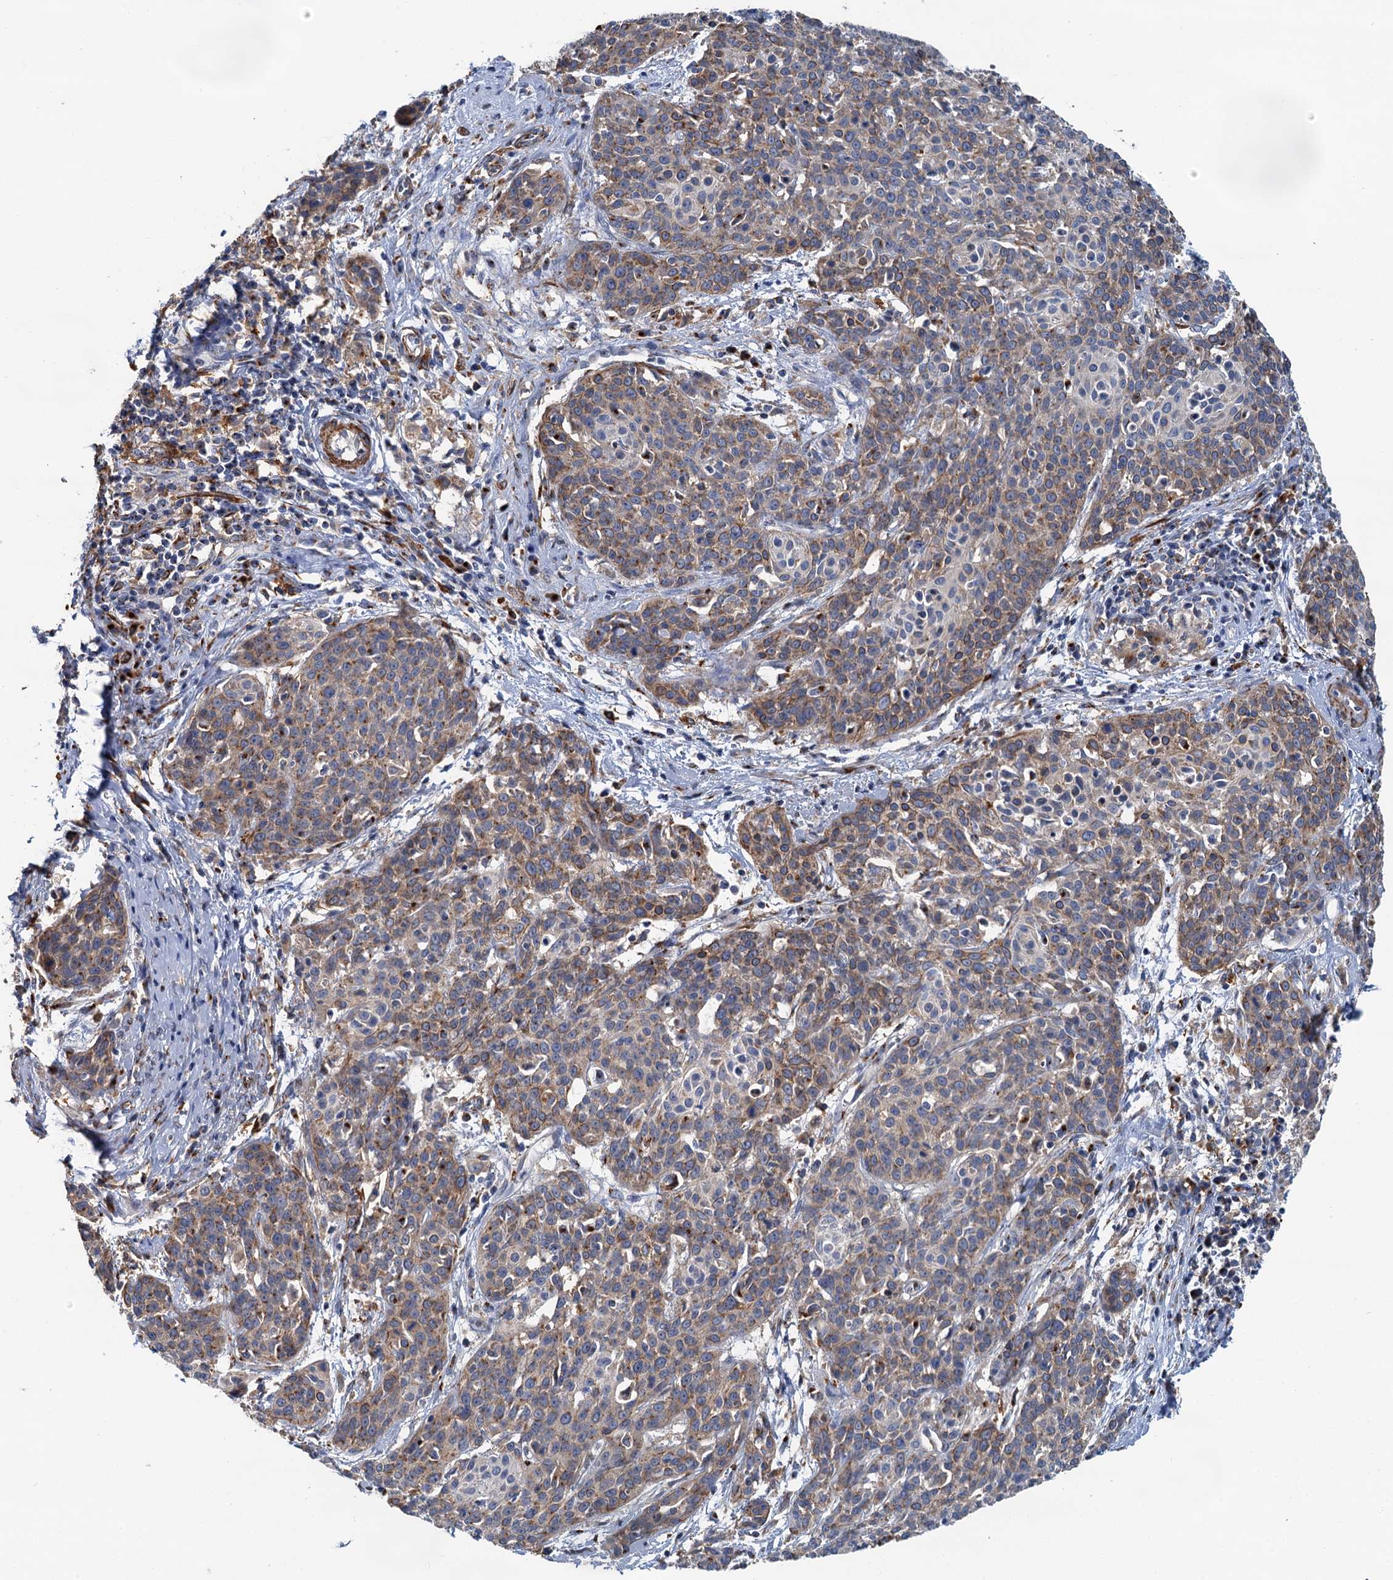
{"staining": {"intensity": "moderate", "quantity": ">75%", "location": "cytoplasmic/membranous"}, "tissue": "cervical cancer", "cell_type": "Tumor cells", "image_type": "cancer", "snomed": [{"axis": "morphology", "description": "Squamous cell carcinoma, NOS"}, {"axis": "topography", "description": "Cervix"}], "caption": "Cervical cancer (squamous cell carcinoma) stained with DAB IHC demonstrates medium levels of moderate cytoplasmic/membranous staining in approximately >75% of tumor cells. Nuclei are stained in blue.", "gene": "BET1L", "patient": {"sex": "female", "age": 38}}